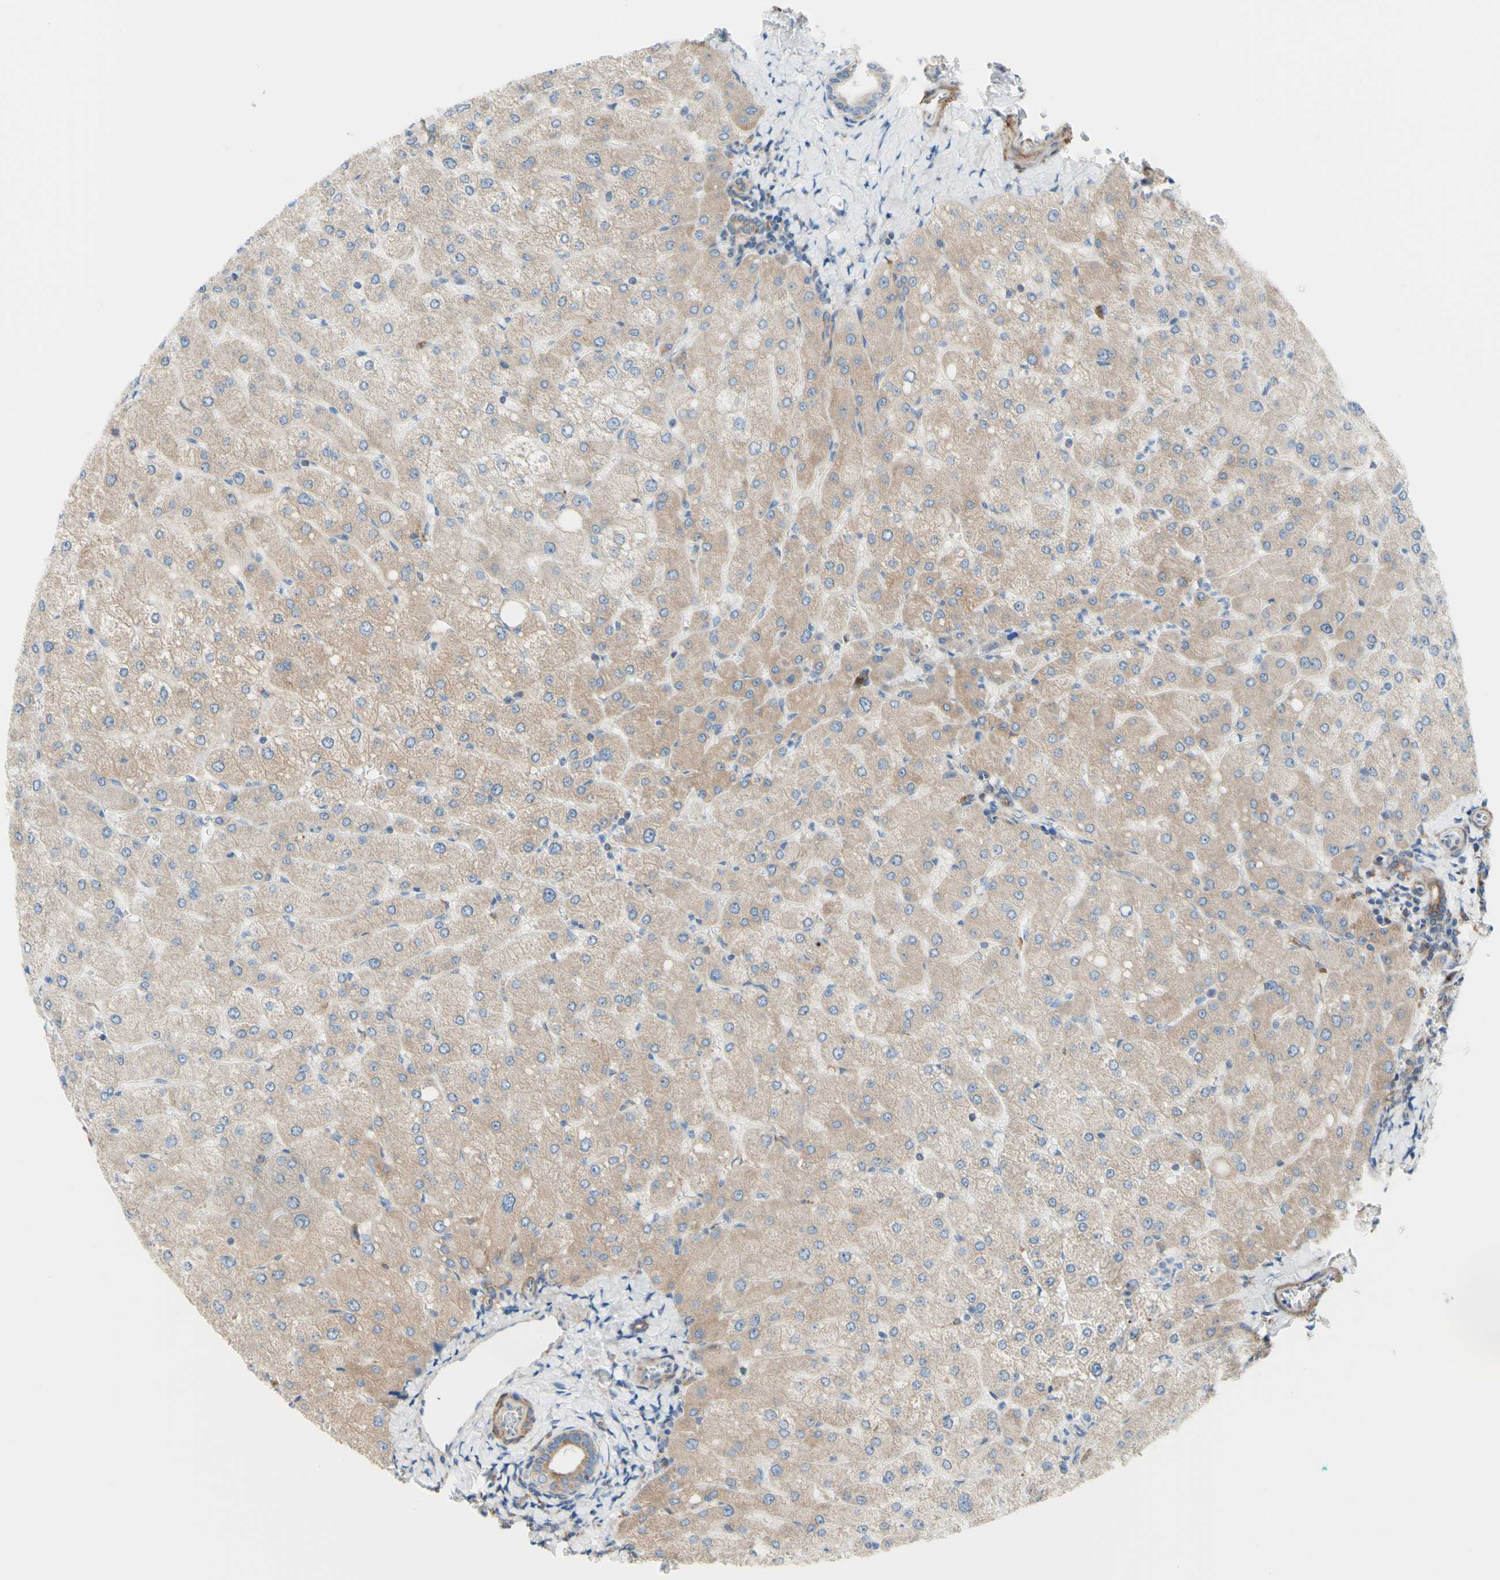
{"staining": {"intensity": "weak", "quantity": ">75%", "location": "cytoplasmic/membranous"}, "tissue": "liver", "cell_type": "Cholangiocytes", "image_type": "normal", "snomed": [{"axis": "morphology", "description": "Normal tissue, NOS"}, {"axis": "topography", "description": "Liver"}], "caption": "Liver stained with DAB immunohistochemistry shows low levels of weak cytoplasmic/membranous positivity in about >75% of cholangiocytes. The protein is shown in brown color, while the nuclei are stained blue.", "gene": "RETREG2", "patient": {"sex": "male", "age": 55}}